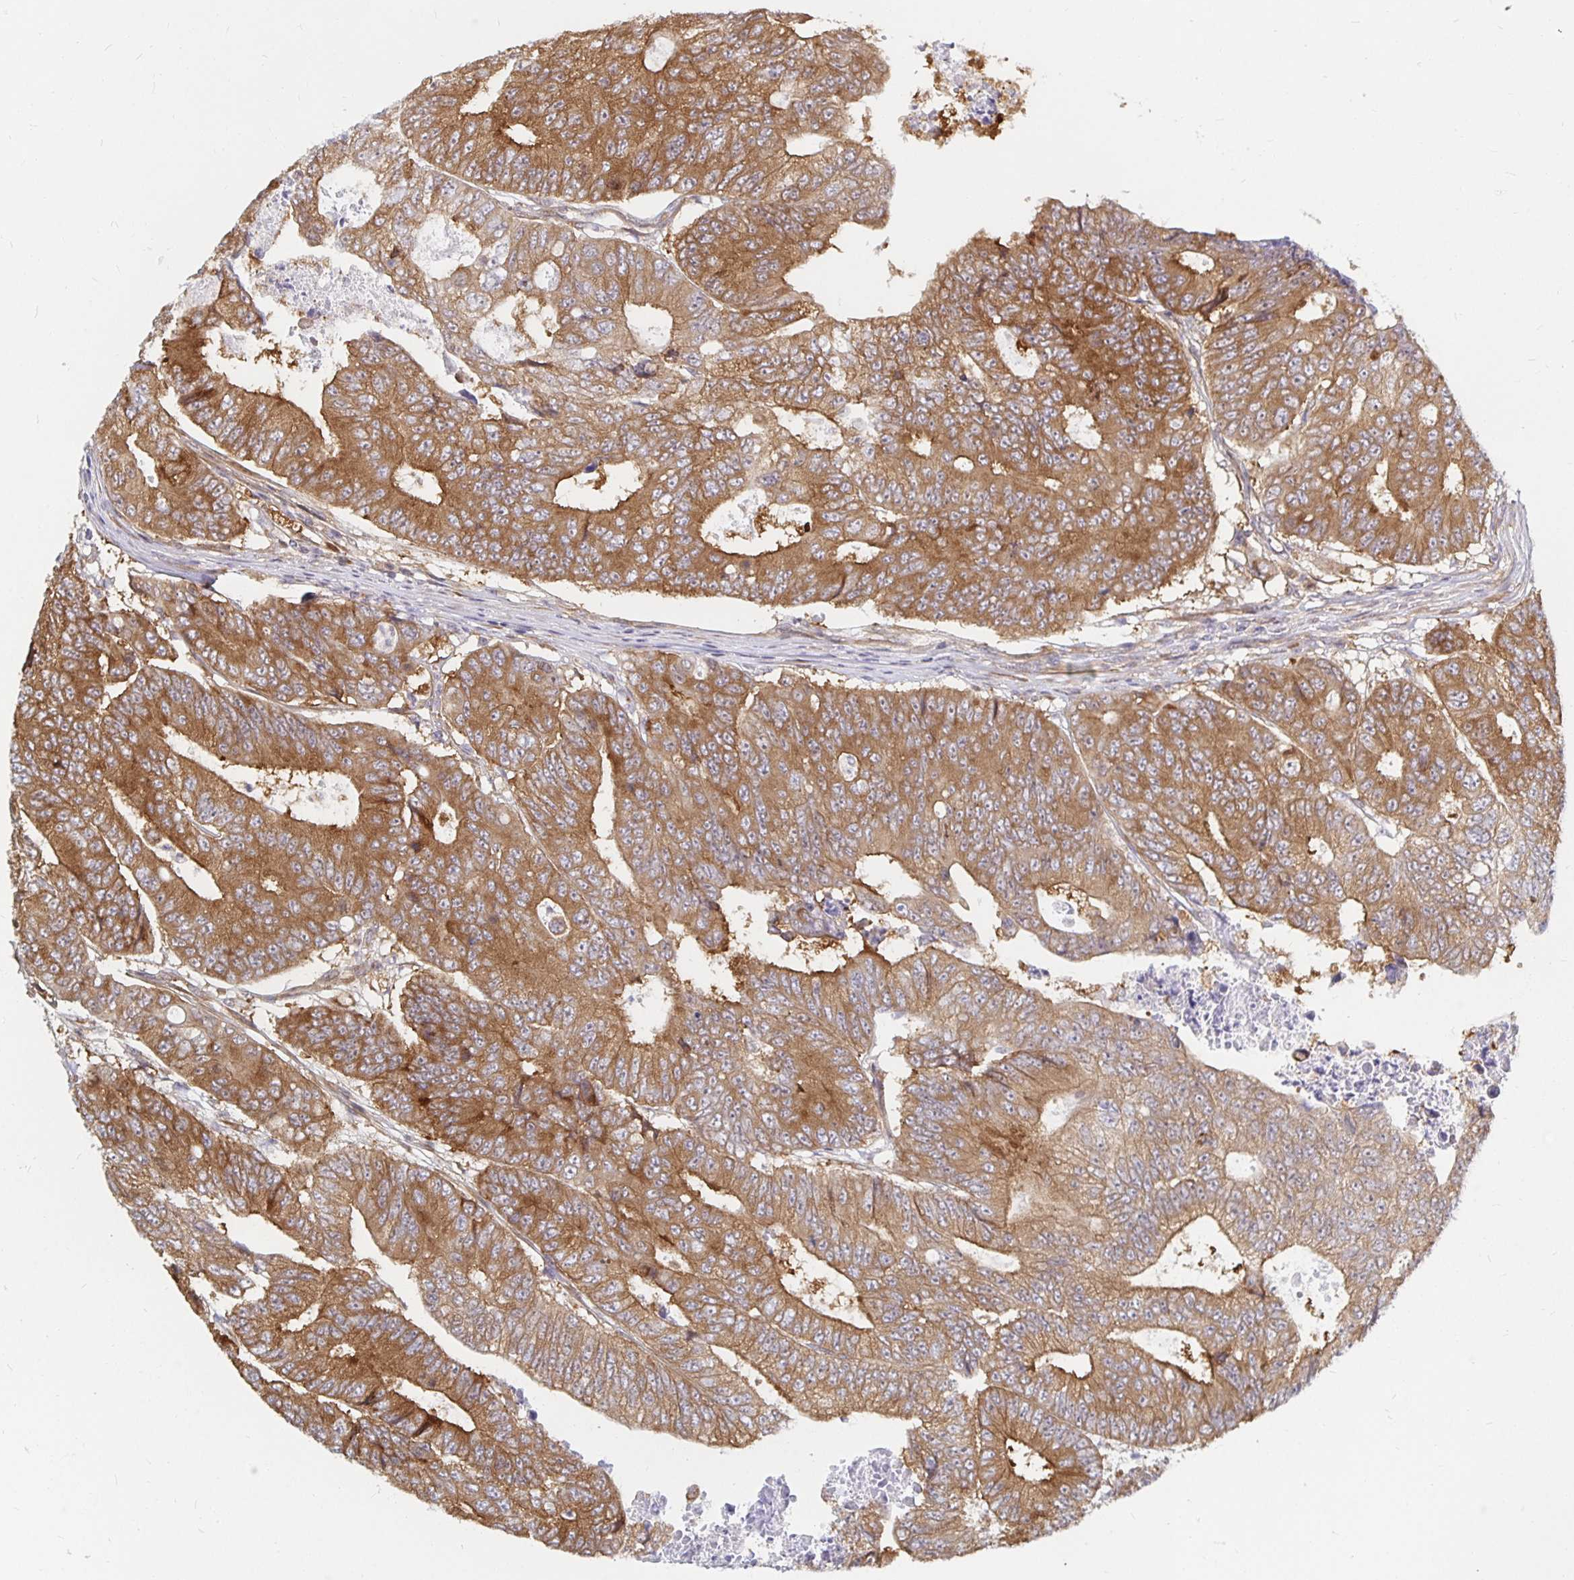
{"staining": {"intensity": "moderate", "quantity": ">75%", "location": "cytoplasmic/membranous"}, "tissue": "colorectal cancer", "cell_type": "Tumor cells", "image_type": "cancer", "snomed": [{"axis": "morphology", "description": "Adenocarcinoma, NOS"}, {"axis": "topography", "description": "Colon"}], "caption": "This is a histology image of immunohistochemistry staining of colorectal cancer (adenocarcinoma), which shows moderate staining in the cytoplasmic/membranous of tumor cells.", "gene": "PDAP1", "patient": {"sex": "female", "age": 48}}